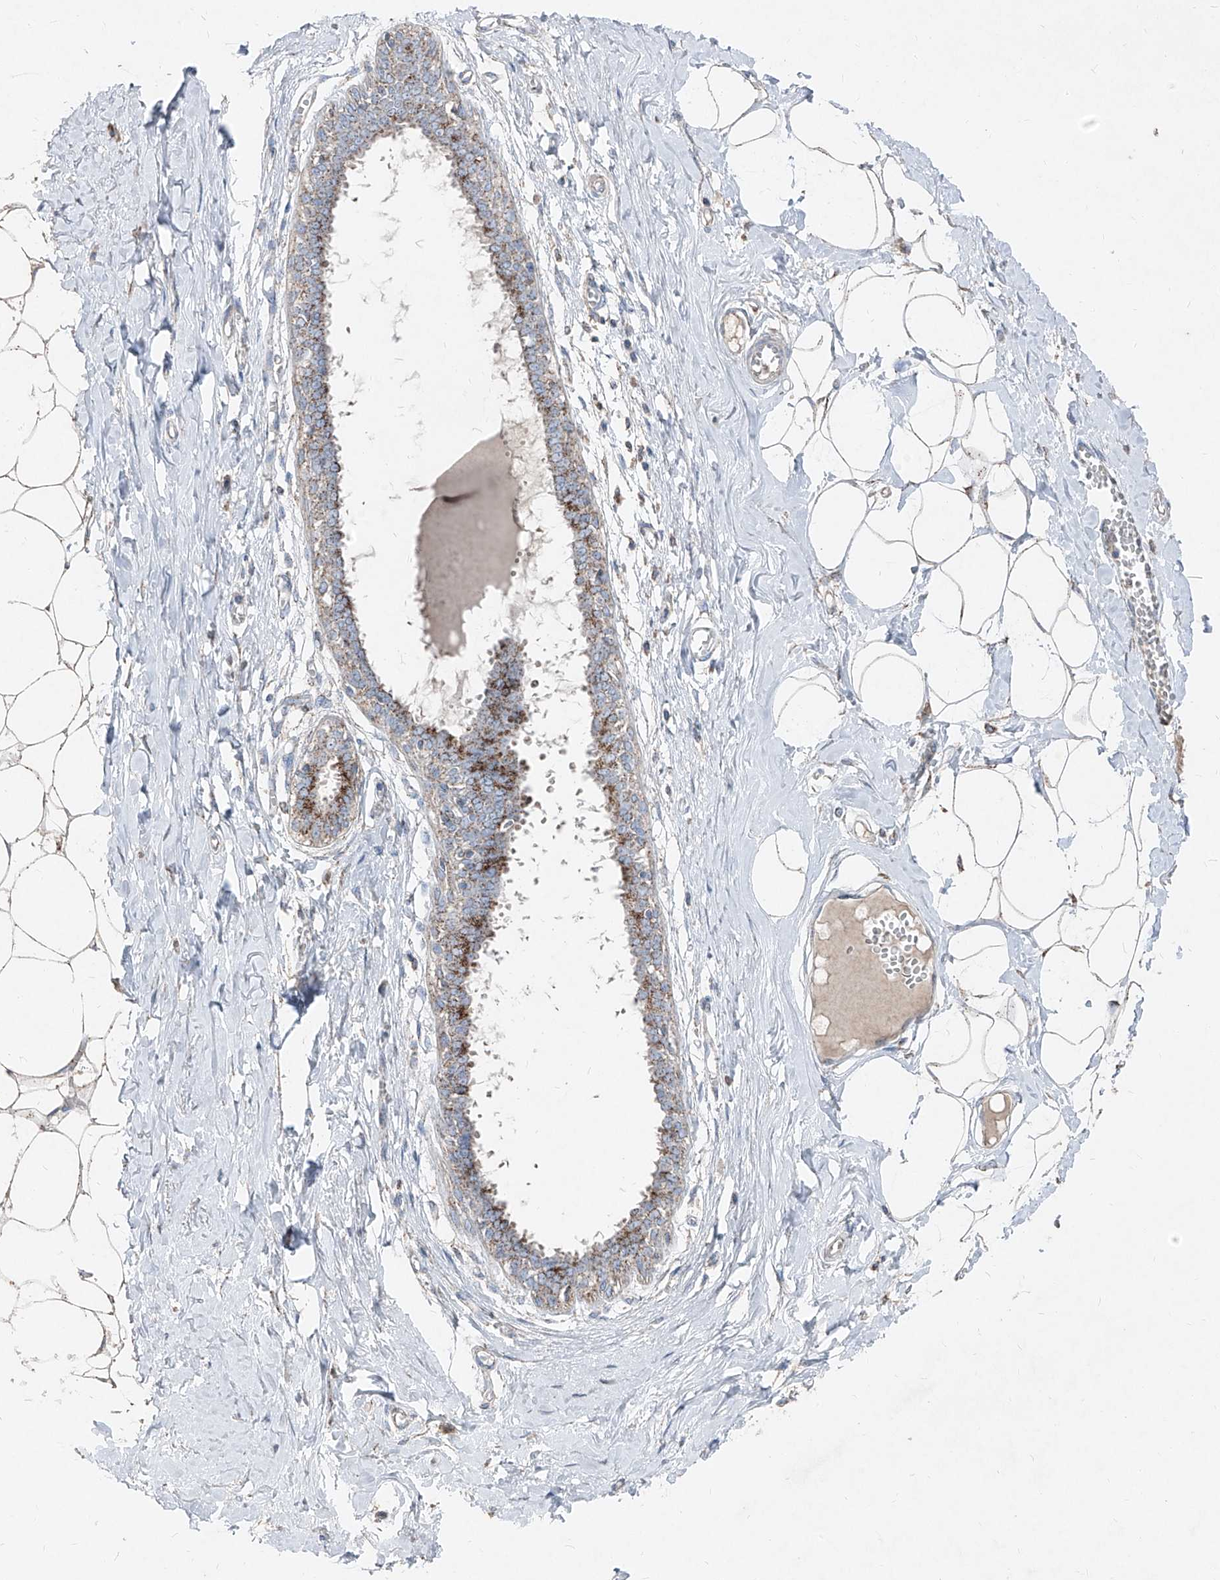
{"staining": {"intensity": "moderate", "quantity": "25%-75%", "location": "cytoplasmic/membranous"}, "tissue": "breast", "cell_type": "Adipocytes", "image_type": "normal", "snomed": [{"axis": "morphology", "description": "Normal tissue, NOS"}, {"axis": "topography", "description": "Breast"}], "caption": "This histopathology image shows immunohistochemistry staining of normal breast, with medium moderate cytoplasmic/membranous positivity in approximately 25%-75% of adipocytes.", "gene": "ABCD3", "patient": {"sex": "female", "age": 27}}